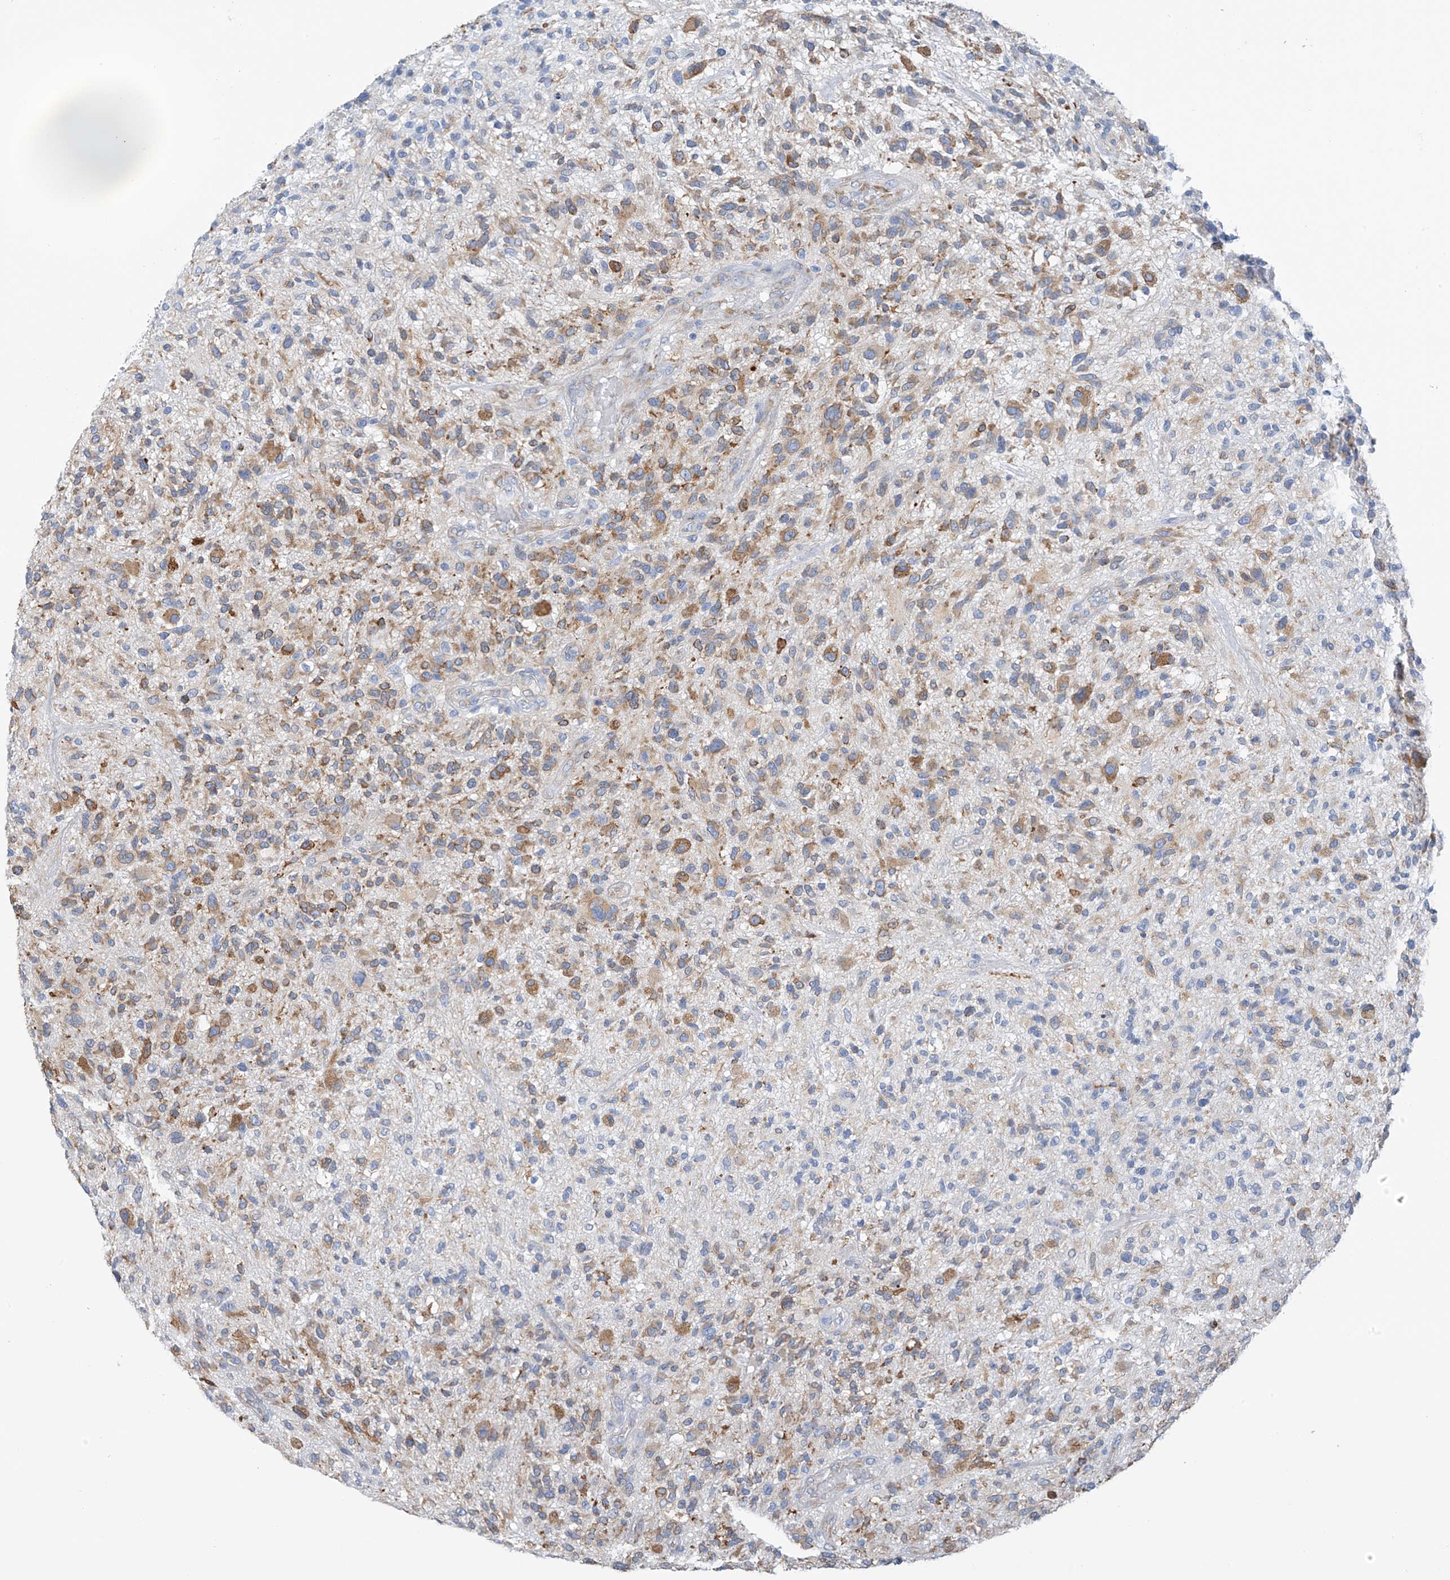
{"staining": {"intensity": "moderate", "quantity": "25%-75%", "location": "cytoplasmic/membranous"}, "tissue": "glioma", "cell_type": "Tumor cells", "image_type": "cancer", "snomed": [{"axis": "morphology", "description": "Glioma, malignant, High grade"}, {"axis": "topography", "description": "Brain"}], "caption": "Glioma stained with a brown dye shows moderate cytoplasmic/membranous positive staining in approximately 25%-75% of tumor cells.", "gene": "RCN2", "patient": {"sex": "male", "age": 47}}